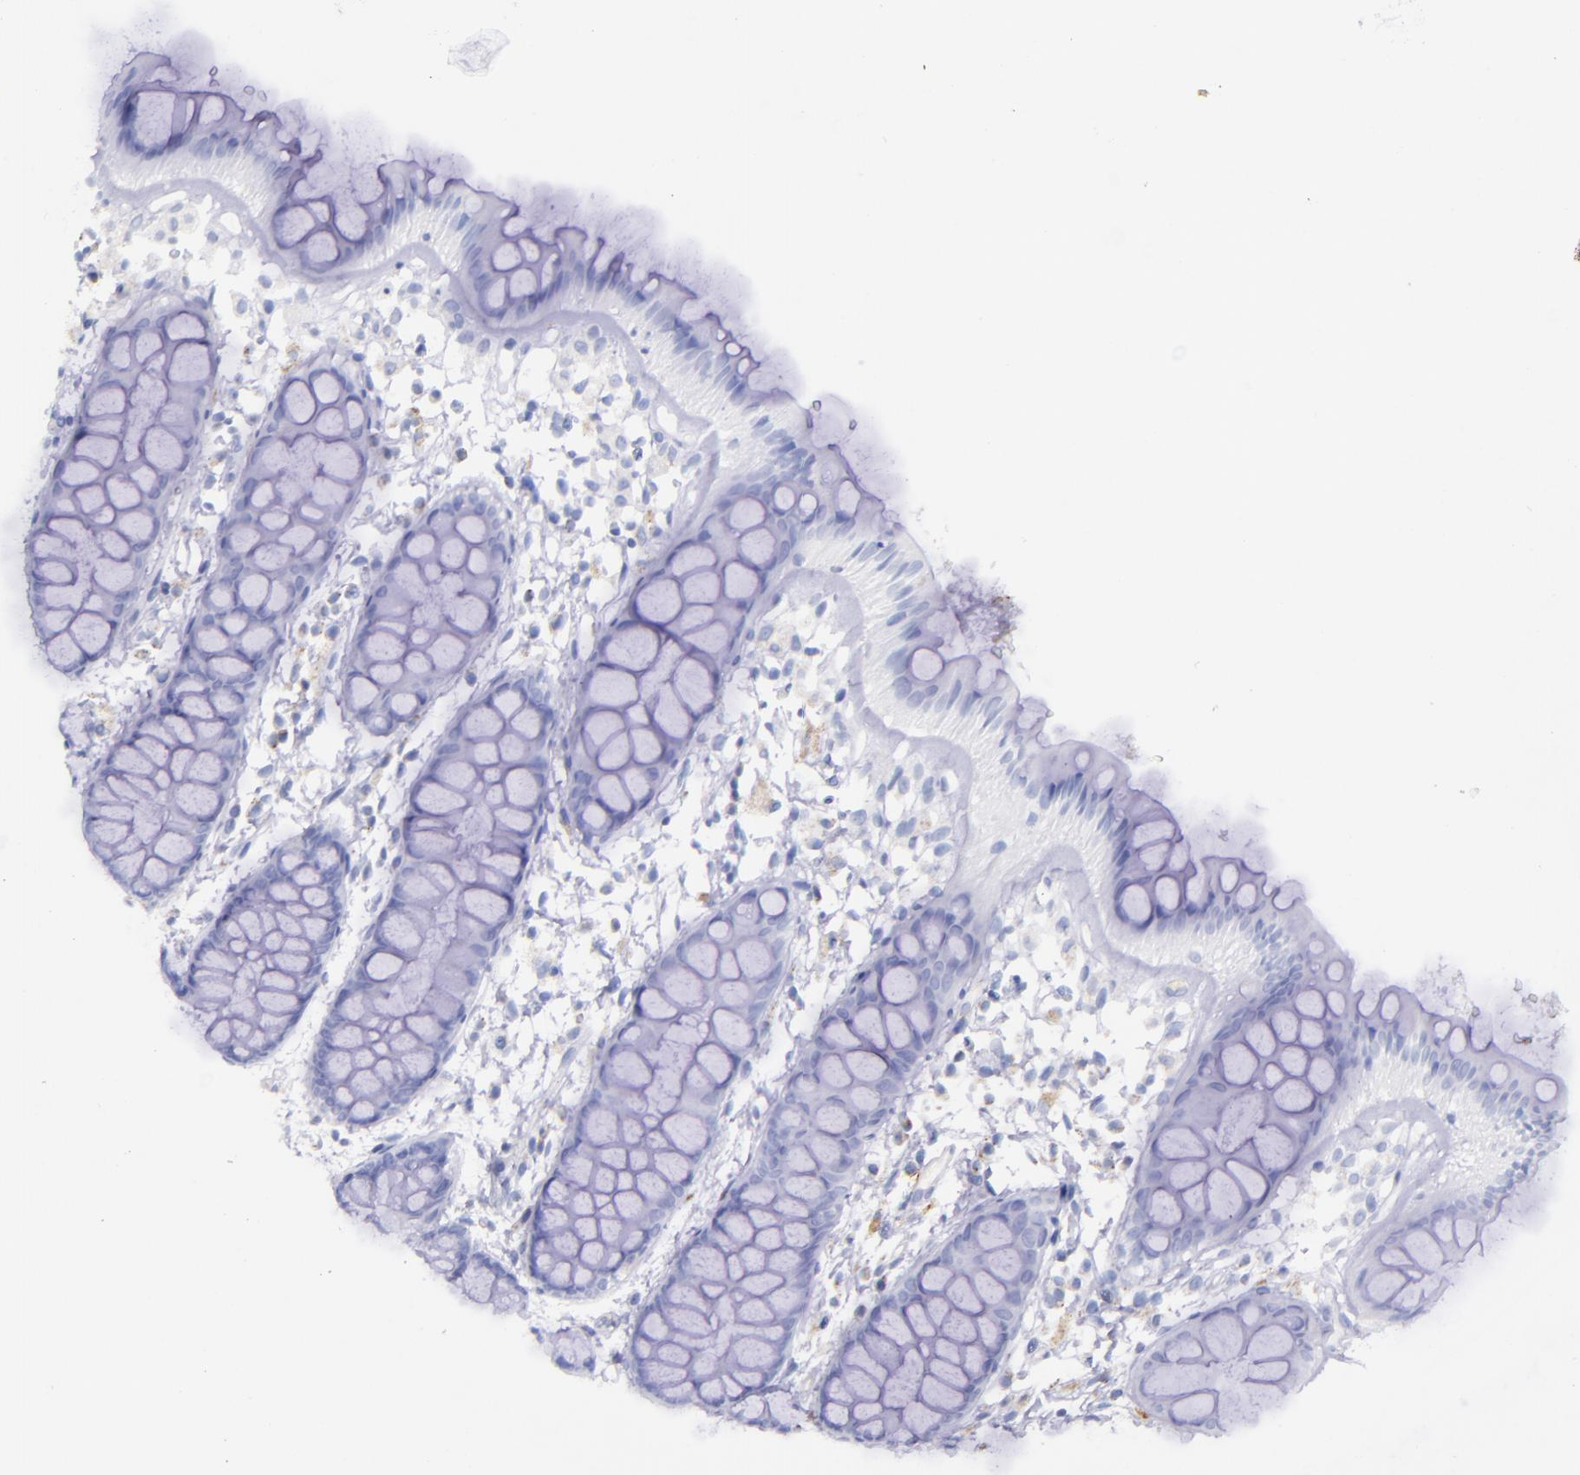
{"staining": {"intensity": "negative", "quantity": "none", "location": "none"}, "tissue": "rectum", "cell_type": "Glandular cells", "image_type": "normal", "snomed": [{"axis": "morphology", "description": "Normal tissue, NOS"}, {"axis": "topography", "description": "Rectum"}], "caption": "The immunohistochemistry (IHC) histopathology image has no significant expression in glandular cells of rectum. (IHC, brightfield microscopy, high magnification).", "gene": "KNG1", "patient": {"sex": "female", "age": 66}}